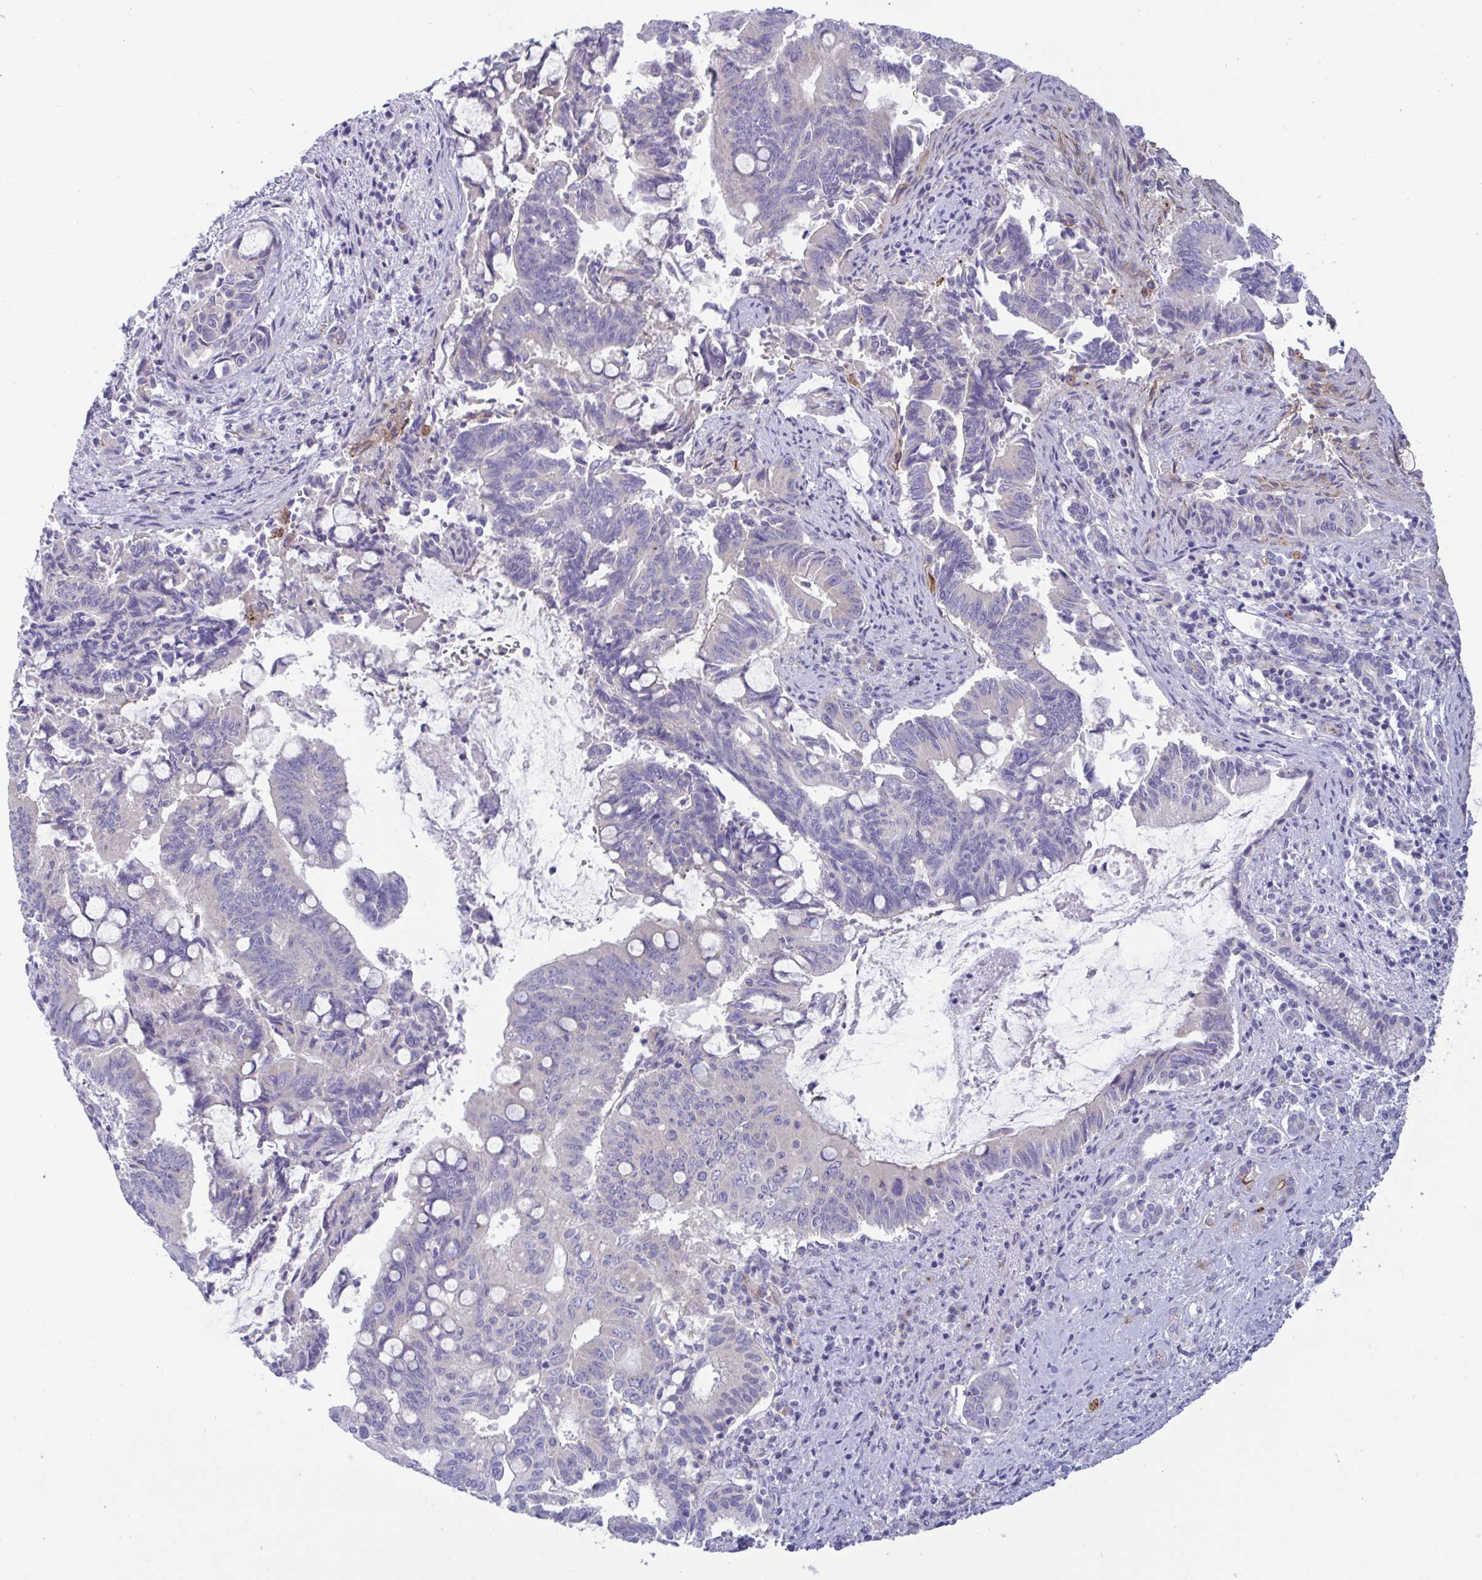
{"staining": {"intensity": "negative", "quantity": "none", "location": "none"}, "tissue": "pancreatic cancer", "cell_type": "Tumor cells", "image_type": "cancer", "snomed": [{"axis": "morphology", "description": "Adenocarcinoma, NOS"}, {"axis": "topography", "description": "Pancreas"}], "caption": "Human pancreatic cancer (adenocarcinoma) stained for a protein using immunohistochemistry (IHC) demonstrates no staining in tumor cells.", "gene": "OXLD1", "patient": {"sex": "male", "age": 68}}